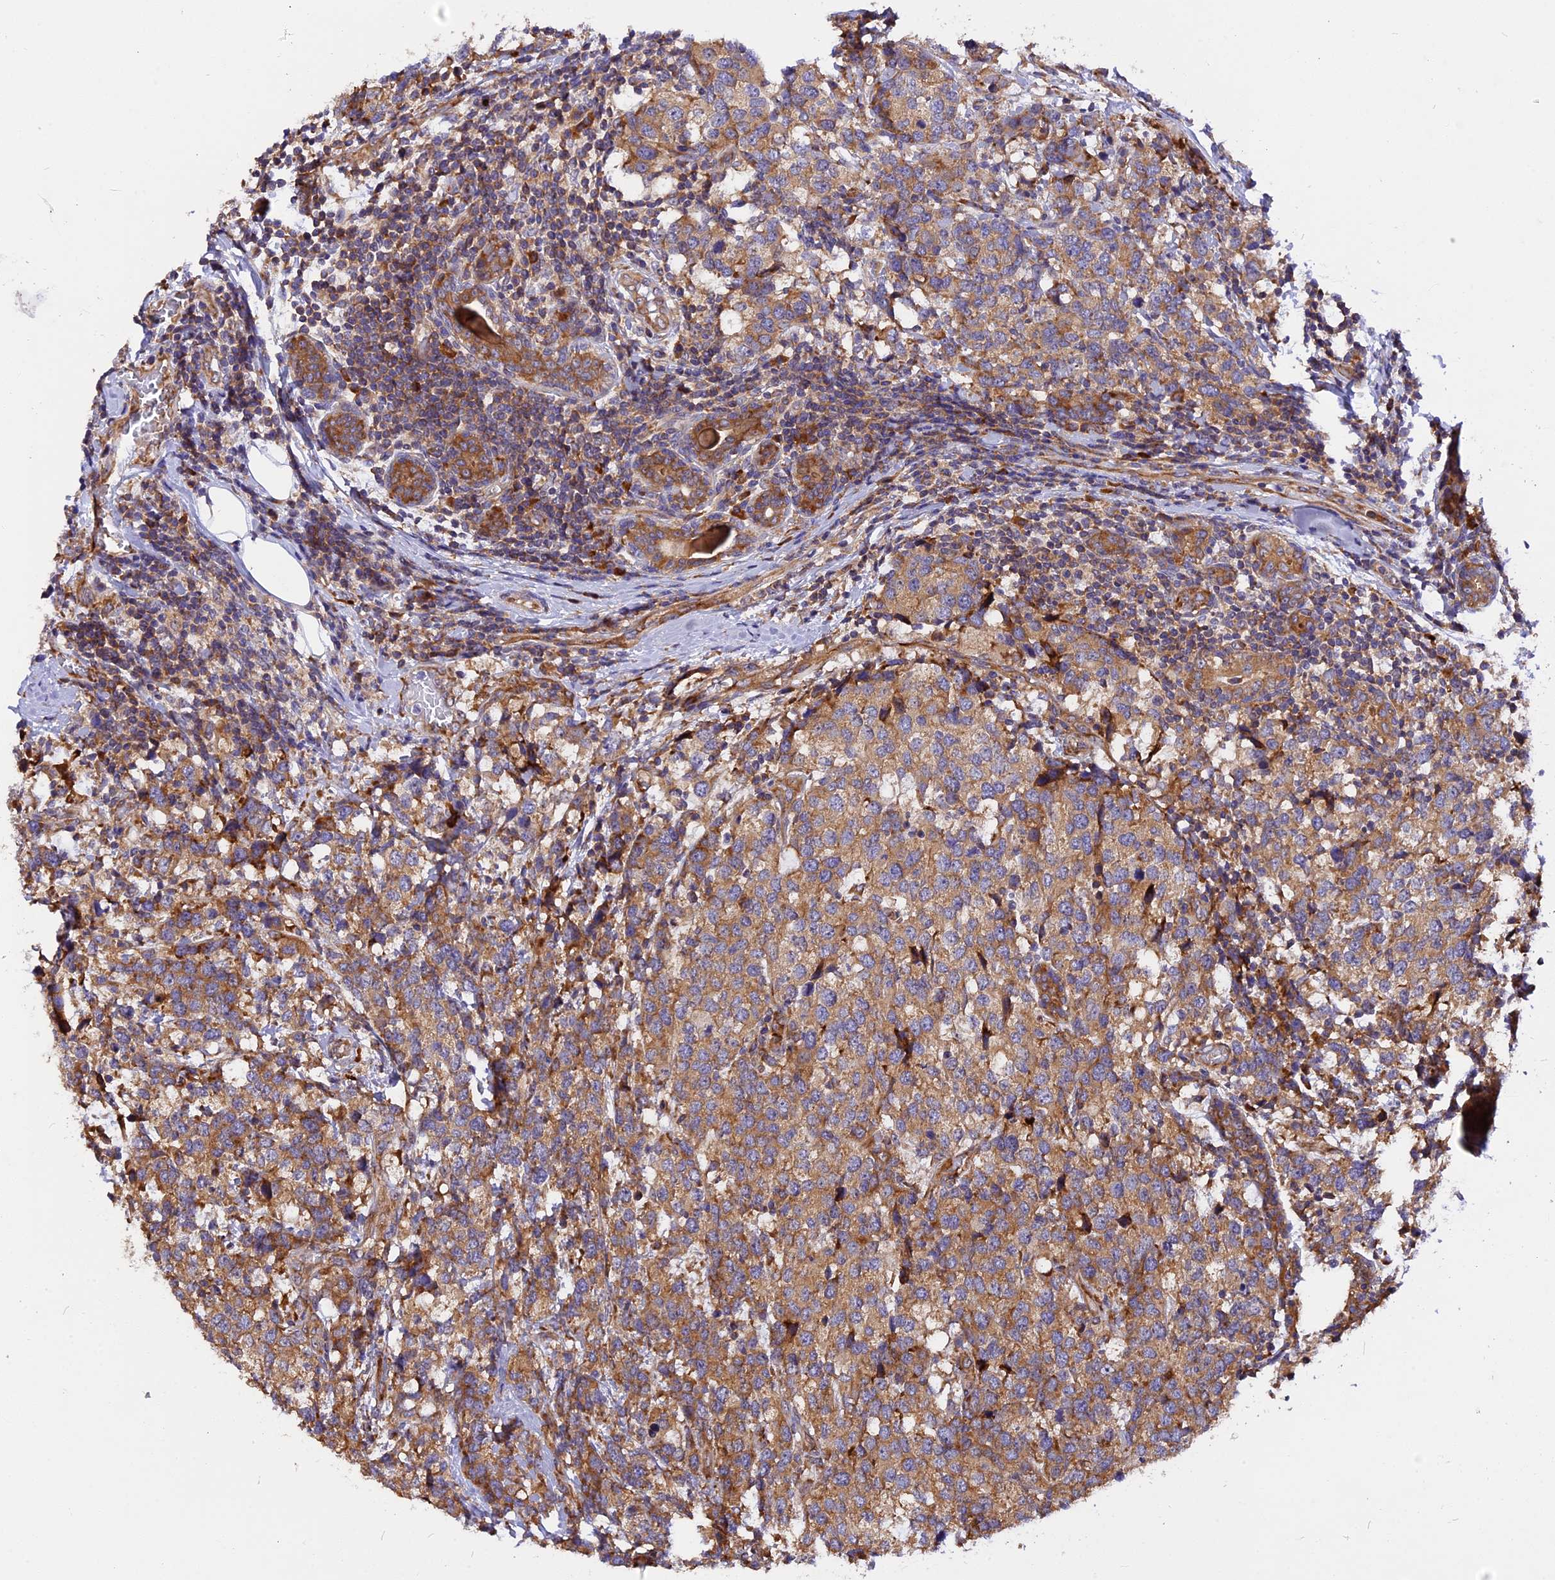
{"staining": {"intensity": "moderate", "quantity": ">75%", "location": "cytoplasmic/membranous"}, "tissue": "breast cancer", "cell_type": "Tumor cells", "image_type": "cancer", "snomed": [{"axis": "morphology", "description": "Lobular carcinoma"}, {"axis": "topography", "description": "Breast"}], "caption": "Immunohistochemistry photomicrograph of neoplastic tissue: human breast cancer (lobular carcinoma) stained using immunohistochemistry (IHC) shows medium levels of moderate protein expression localized specifically in the cytoplasmic/membranous of tumor cells, appearing as a cytoplasmic/membranous brown color.", "gene": "GNPTAB", "patient": {"sex": "female", "age": 59}}